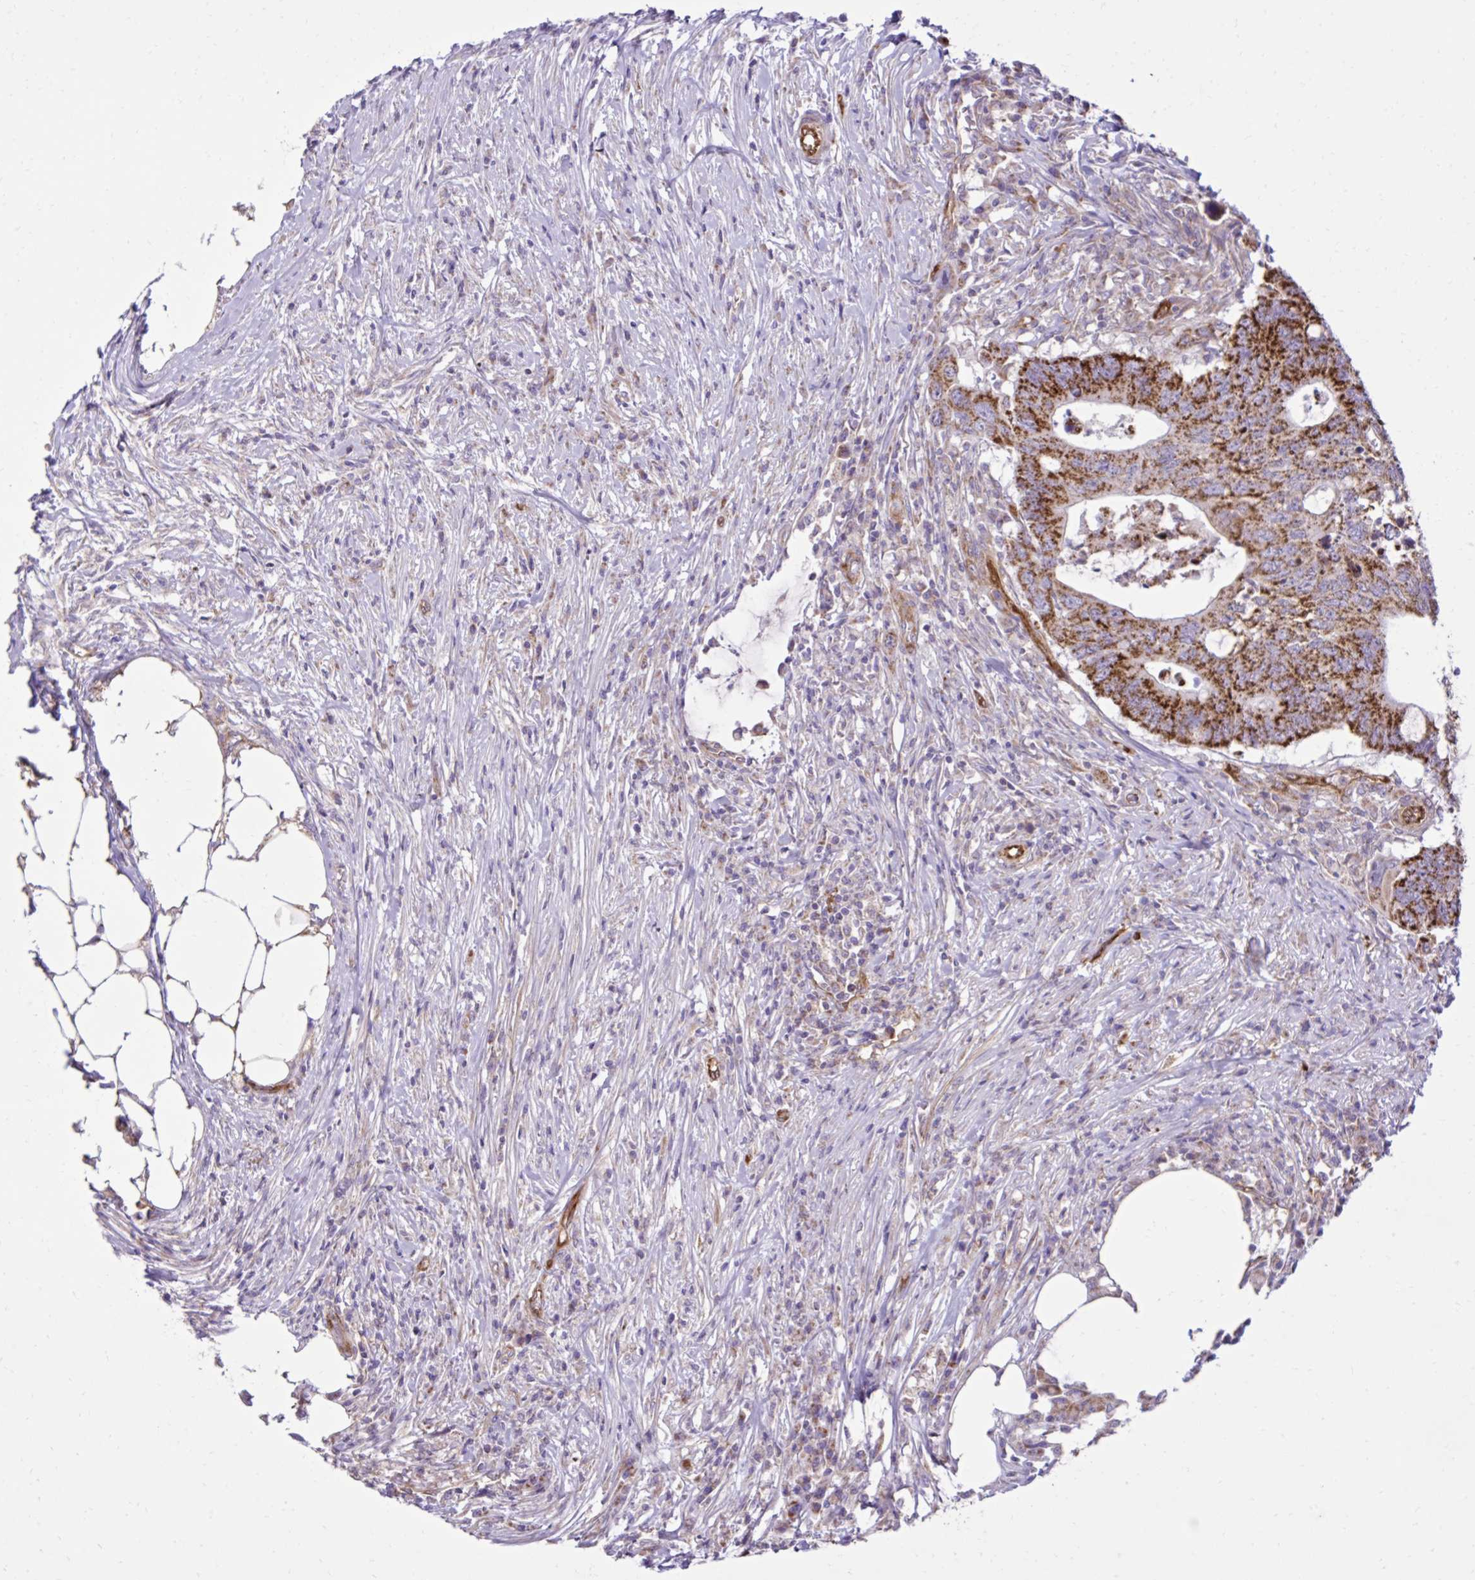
{"staining": {"intensity": "strong", "quantity": ">75%", "location": "cytoplasmic/membranous"}, "tissue": "colorectal cancer", "cell_type": "Tumor cells", "image_type": "cancer", "snomed": [{"axis": "morphology", "description": "Adenocarcinoma, NOS"}, {"axis": "topography", "description": "Colon"}], "caption": "This histopathology image reveals IHC staining of colorectal adenocarcinoma, with high strong cytoplasmic/membranous positivity in approximately >75% of tumor cells.", "gene": "LIMS1", "patient": {"sex": "male", "age": 71}}